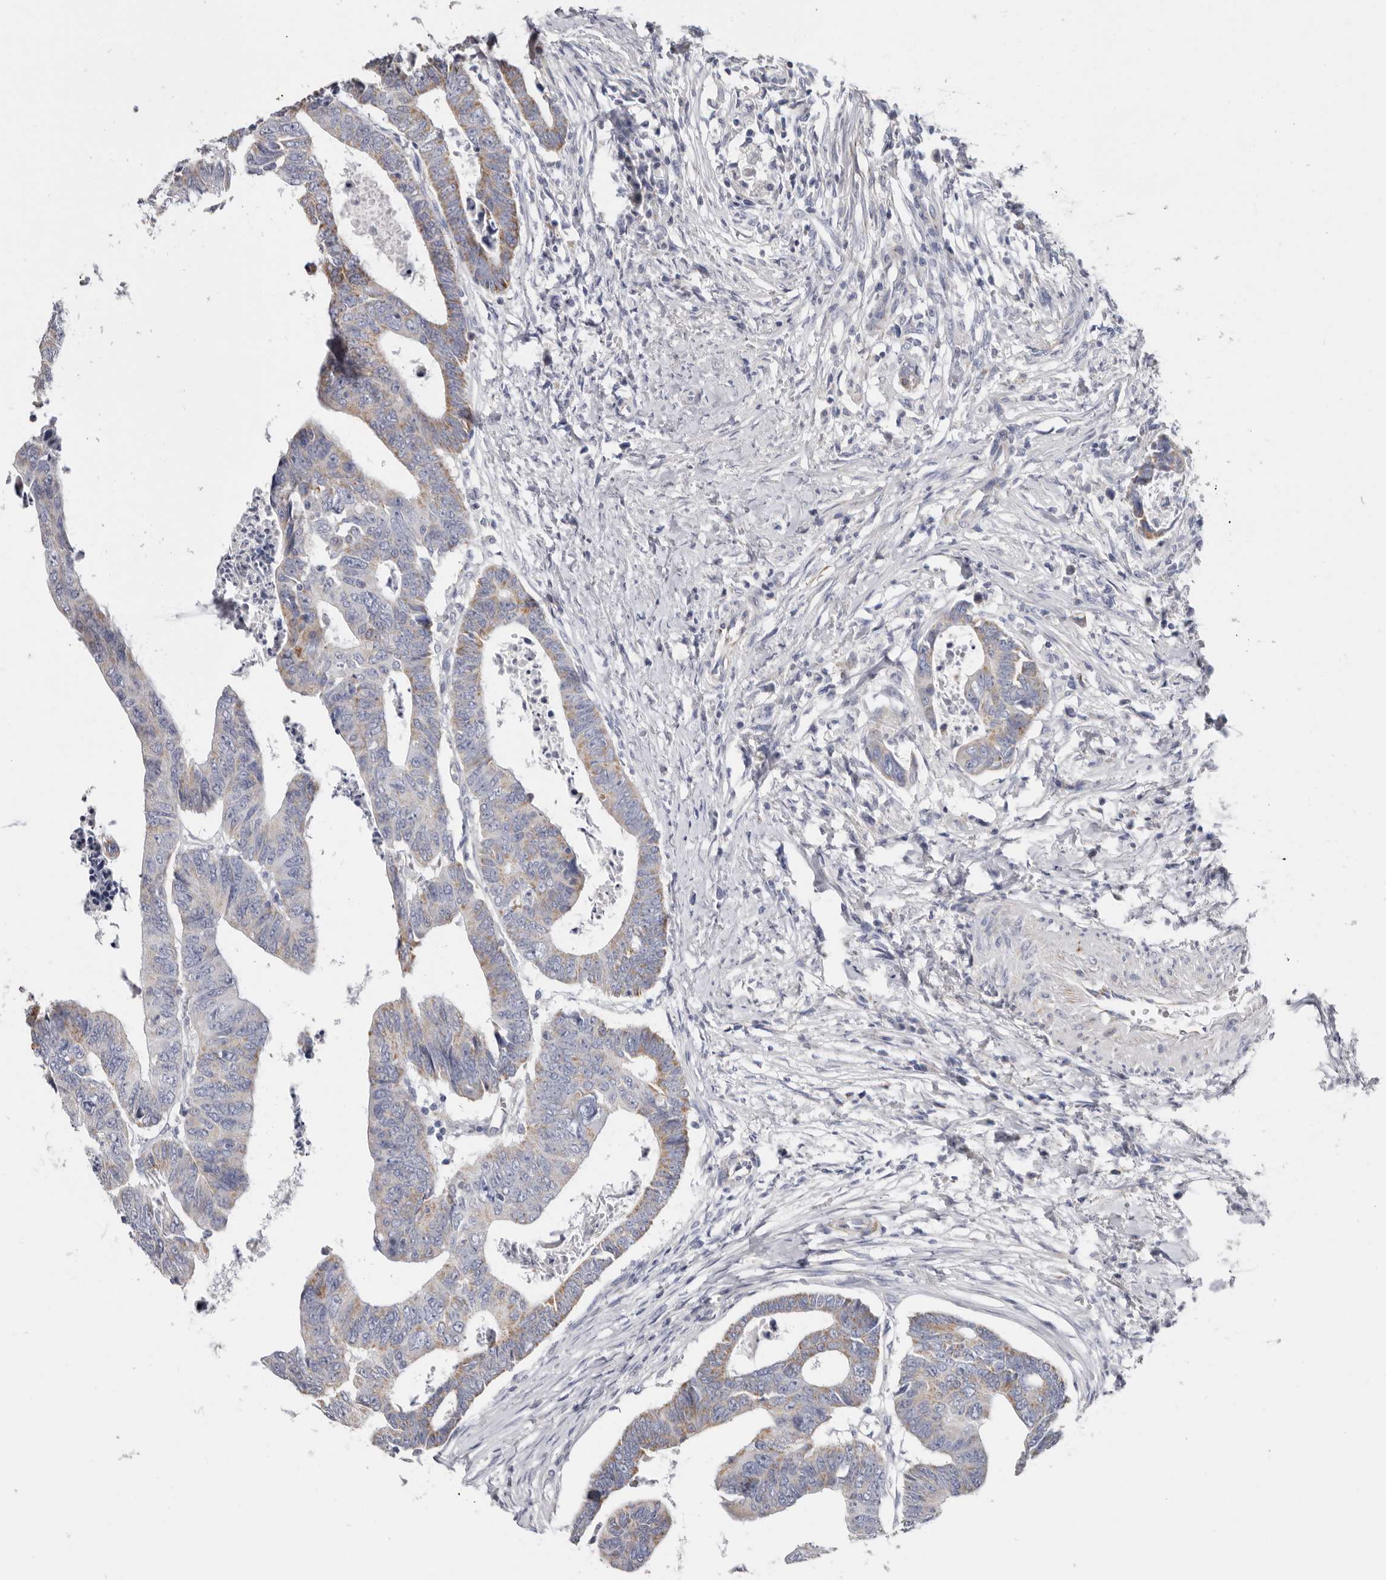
{"staining": {"intensity": "weak", "quantity": "25%-75%", "location": "cytoplasmic/membranous"}, "tissue": "colorectal cancer", "cell_type": "Tumor cells", "image_type": "cancer", "snomed": [{"axis": "morphology", "description": "Adenocarcinoma, NOS"}, {"axis": "topography", "description": "Rectum"}], "caption": "This is a photomicrograph of immunohistochemistry staining of colorectal cancer (adenocarcinoma), which shows weak expression in the cytoplasmic/membranous of tumor cells.", "gene": "RSPO2", "patient": {"sex": "female", "age": 65}}